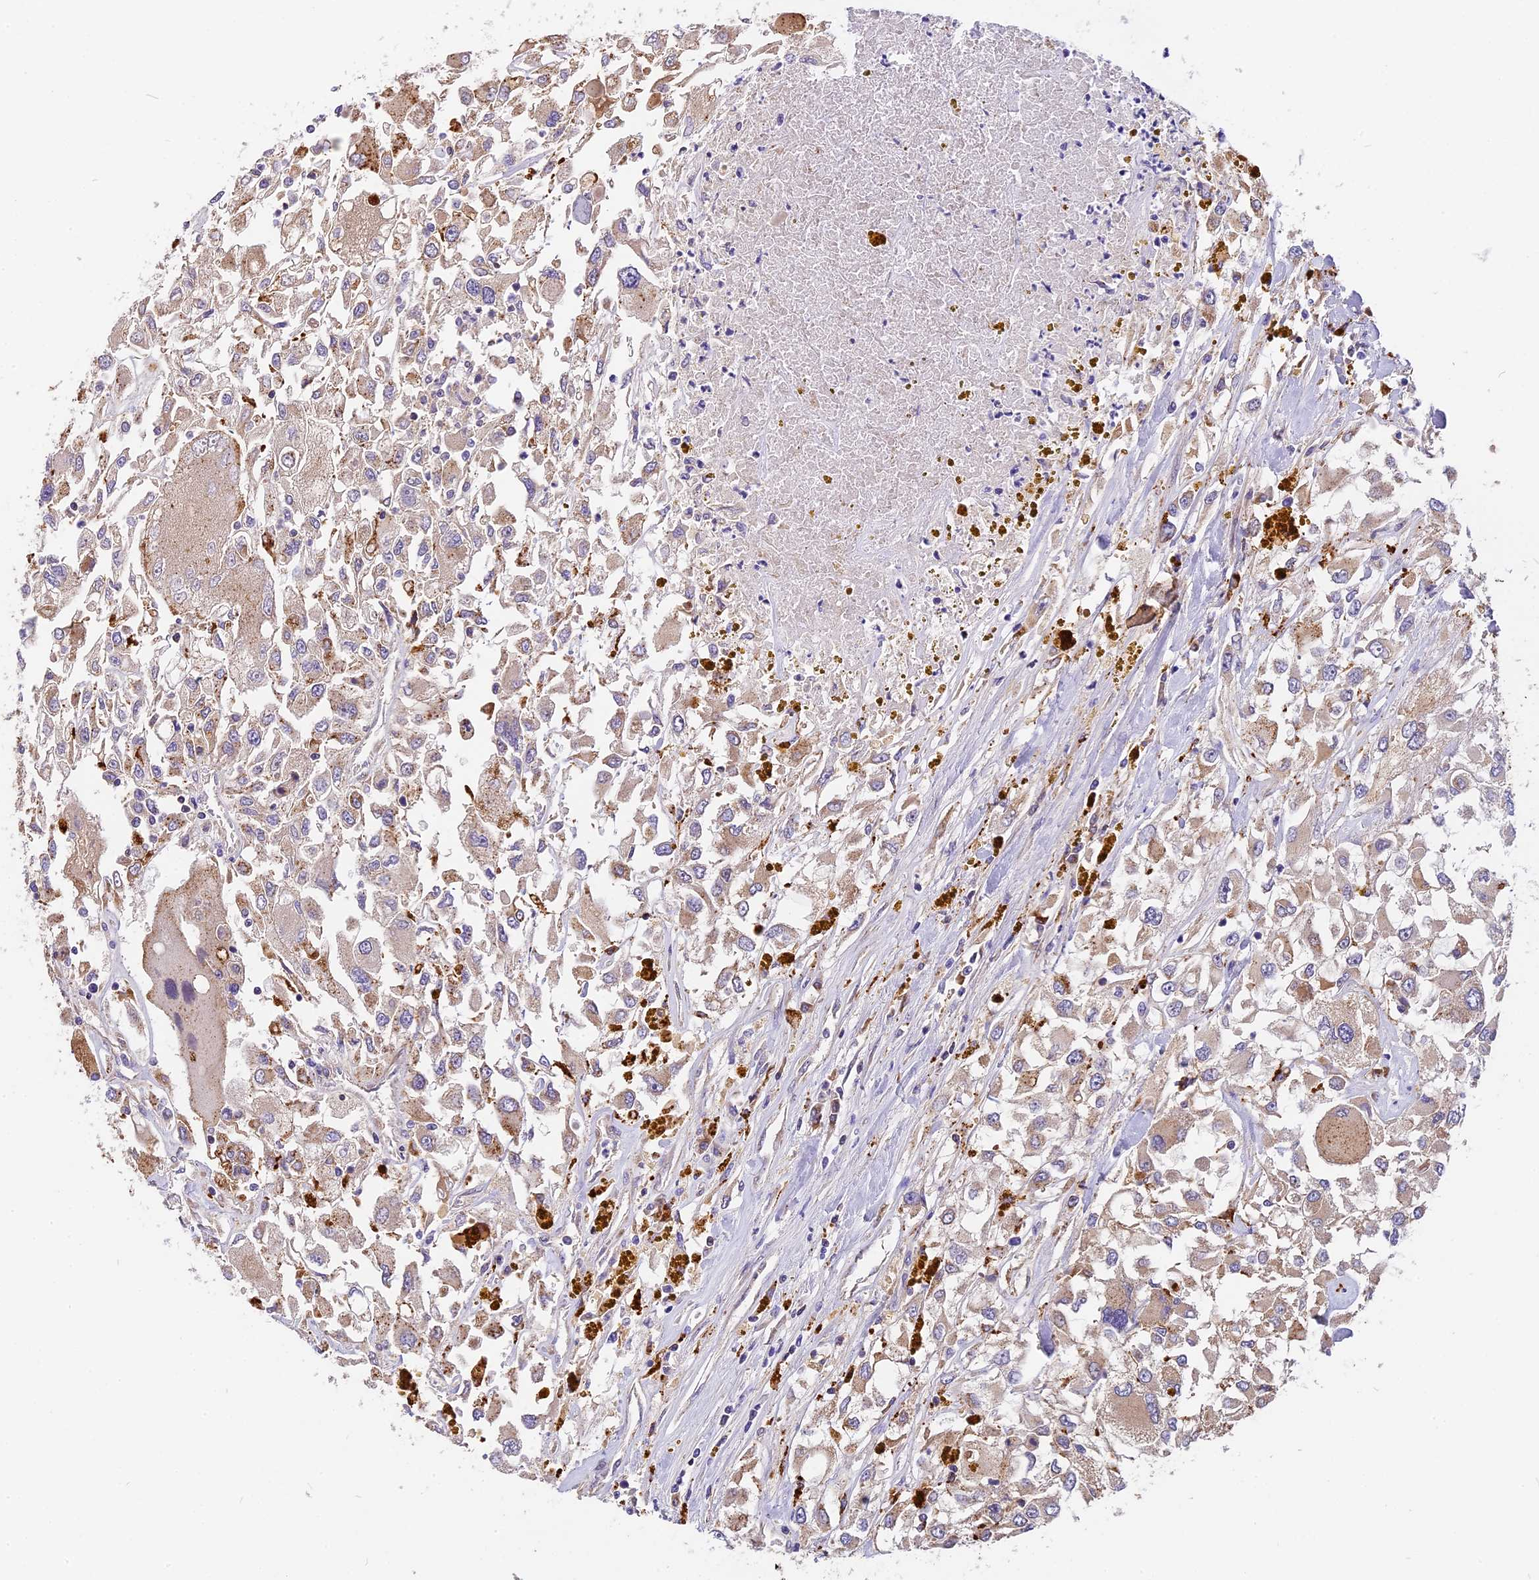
{"staining": {"intensity": "moderate", "quantity": "25%-75%", "location": "cytoplasmic/membranous"}, "tissue": "renal cancer", "cell_type": "Tumor cells", "image_type": "cancer", "snomed": [{"axis": "morphology", "description": "Adenocarcinoma, NOS"}, {"axis": "topography", "description": "Kidney"}], "caption": "A micrograph of human renal cancer stained for a protein shows moderate cytoplasmic/membranous brown staining in tumor cells. (DAB (3,3'-diaminobenzidine) = brown stain, brightfield microscopy at high magnification).", "gene": "COPE", "patient": {"sex": "female", "age": 52}}